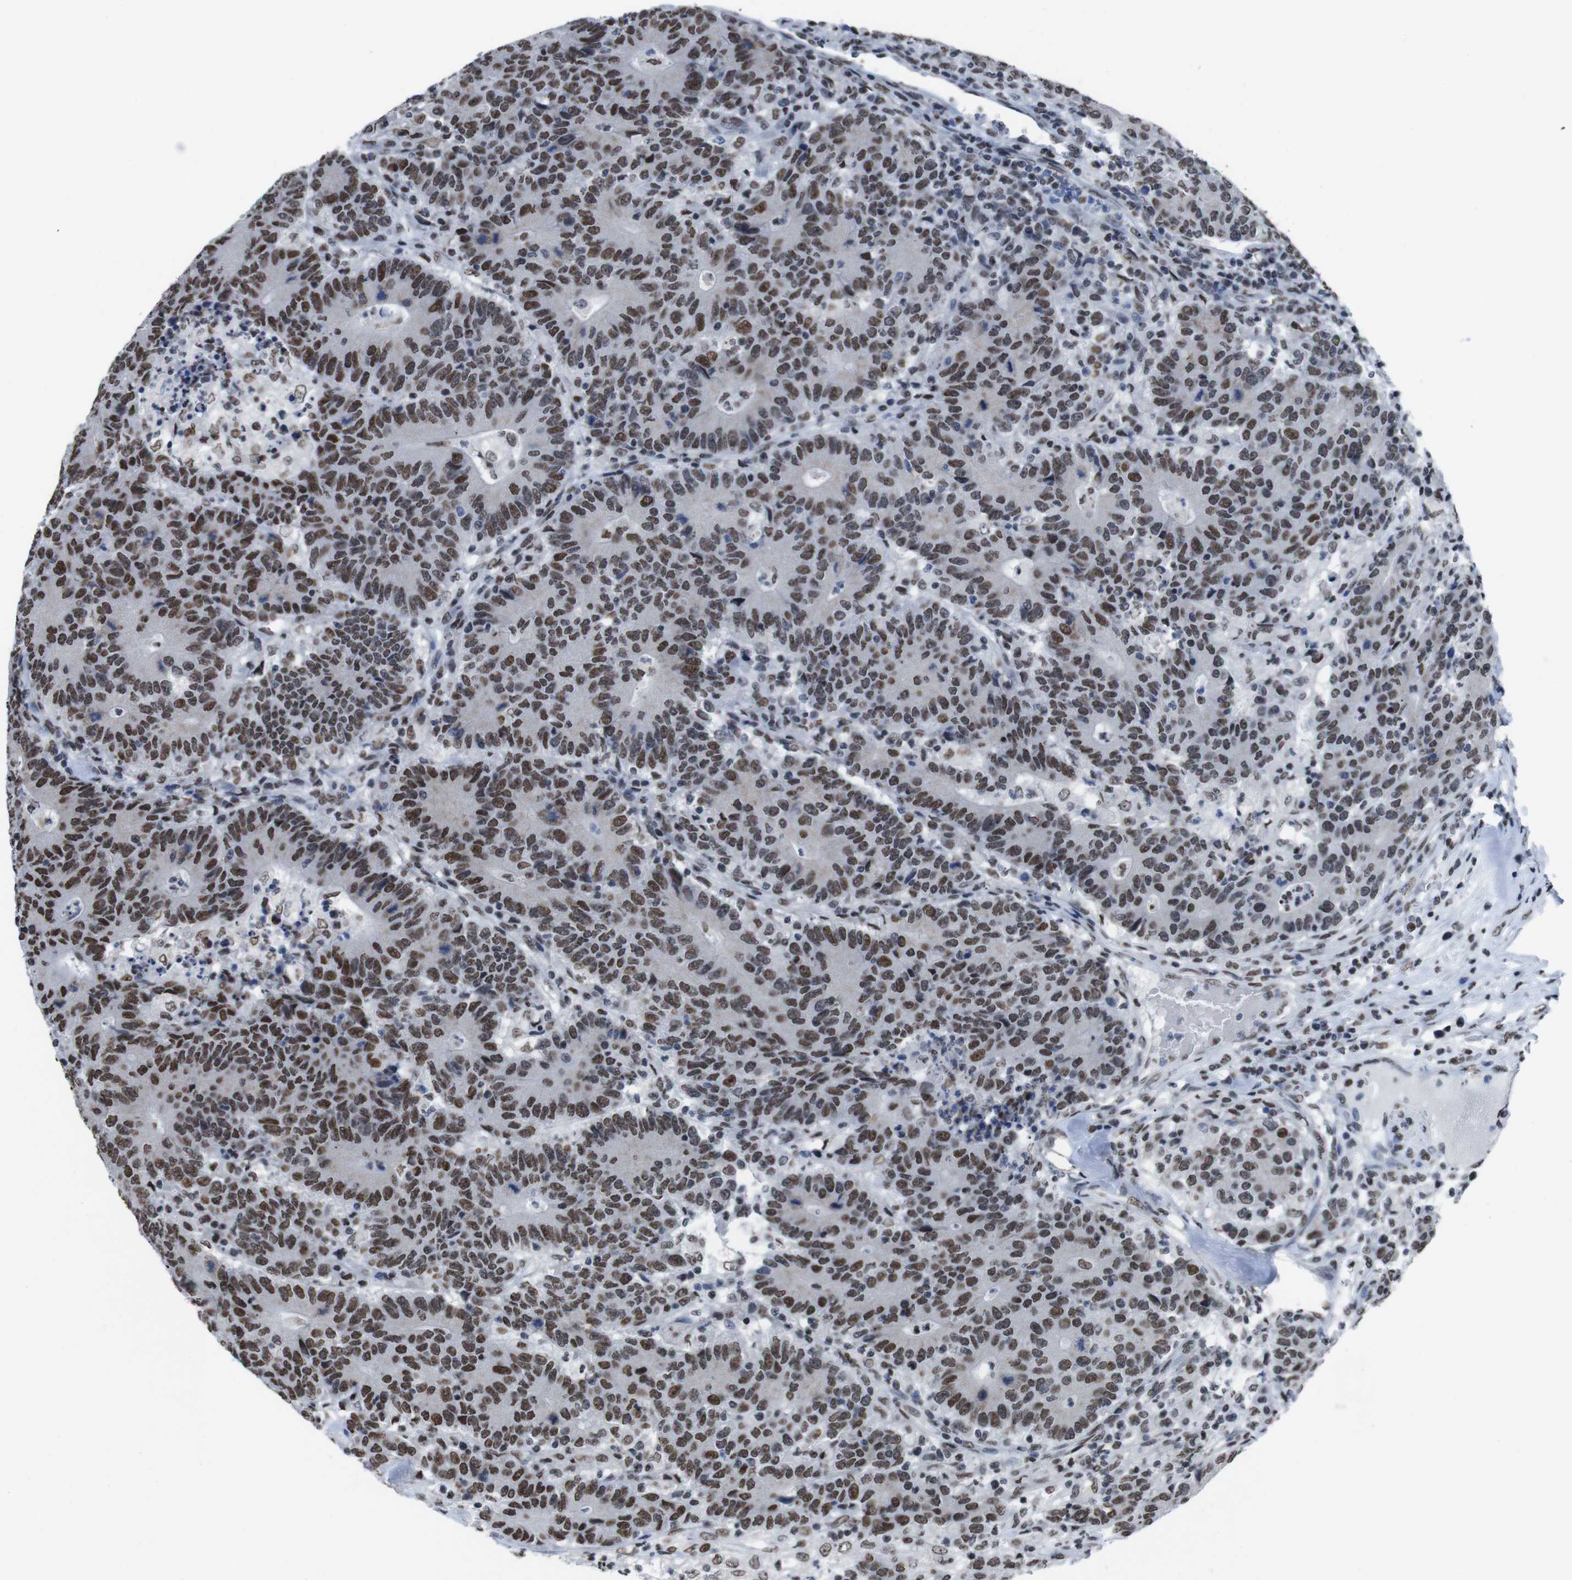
{"staining": {"intensity": "moderate", "quantity": ">75%", "location": "nuclear"}, "tissue": "colorectal cancer", "cell_type": "Tumor cells", "image_type": "cancer", "snomed": [{"axis": "morphology", "description": "Normal tissue, NOS"}, {"axis": "morphology", "description": "Adenocarcinoma, NOS"}, {"axis": "topography", "description": "Colon"}], "caption": "Tumor cells demonstrate medium levels of moderate nuclear positivity in about >75% of cells in human colorectal adenocarcinoma.", "gene": "PIP4P2", "patient": {"sex": "female", "age": 75}}